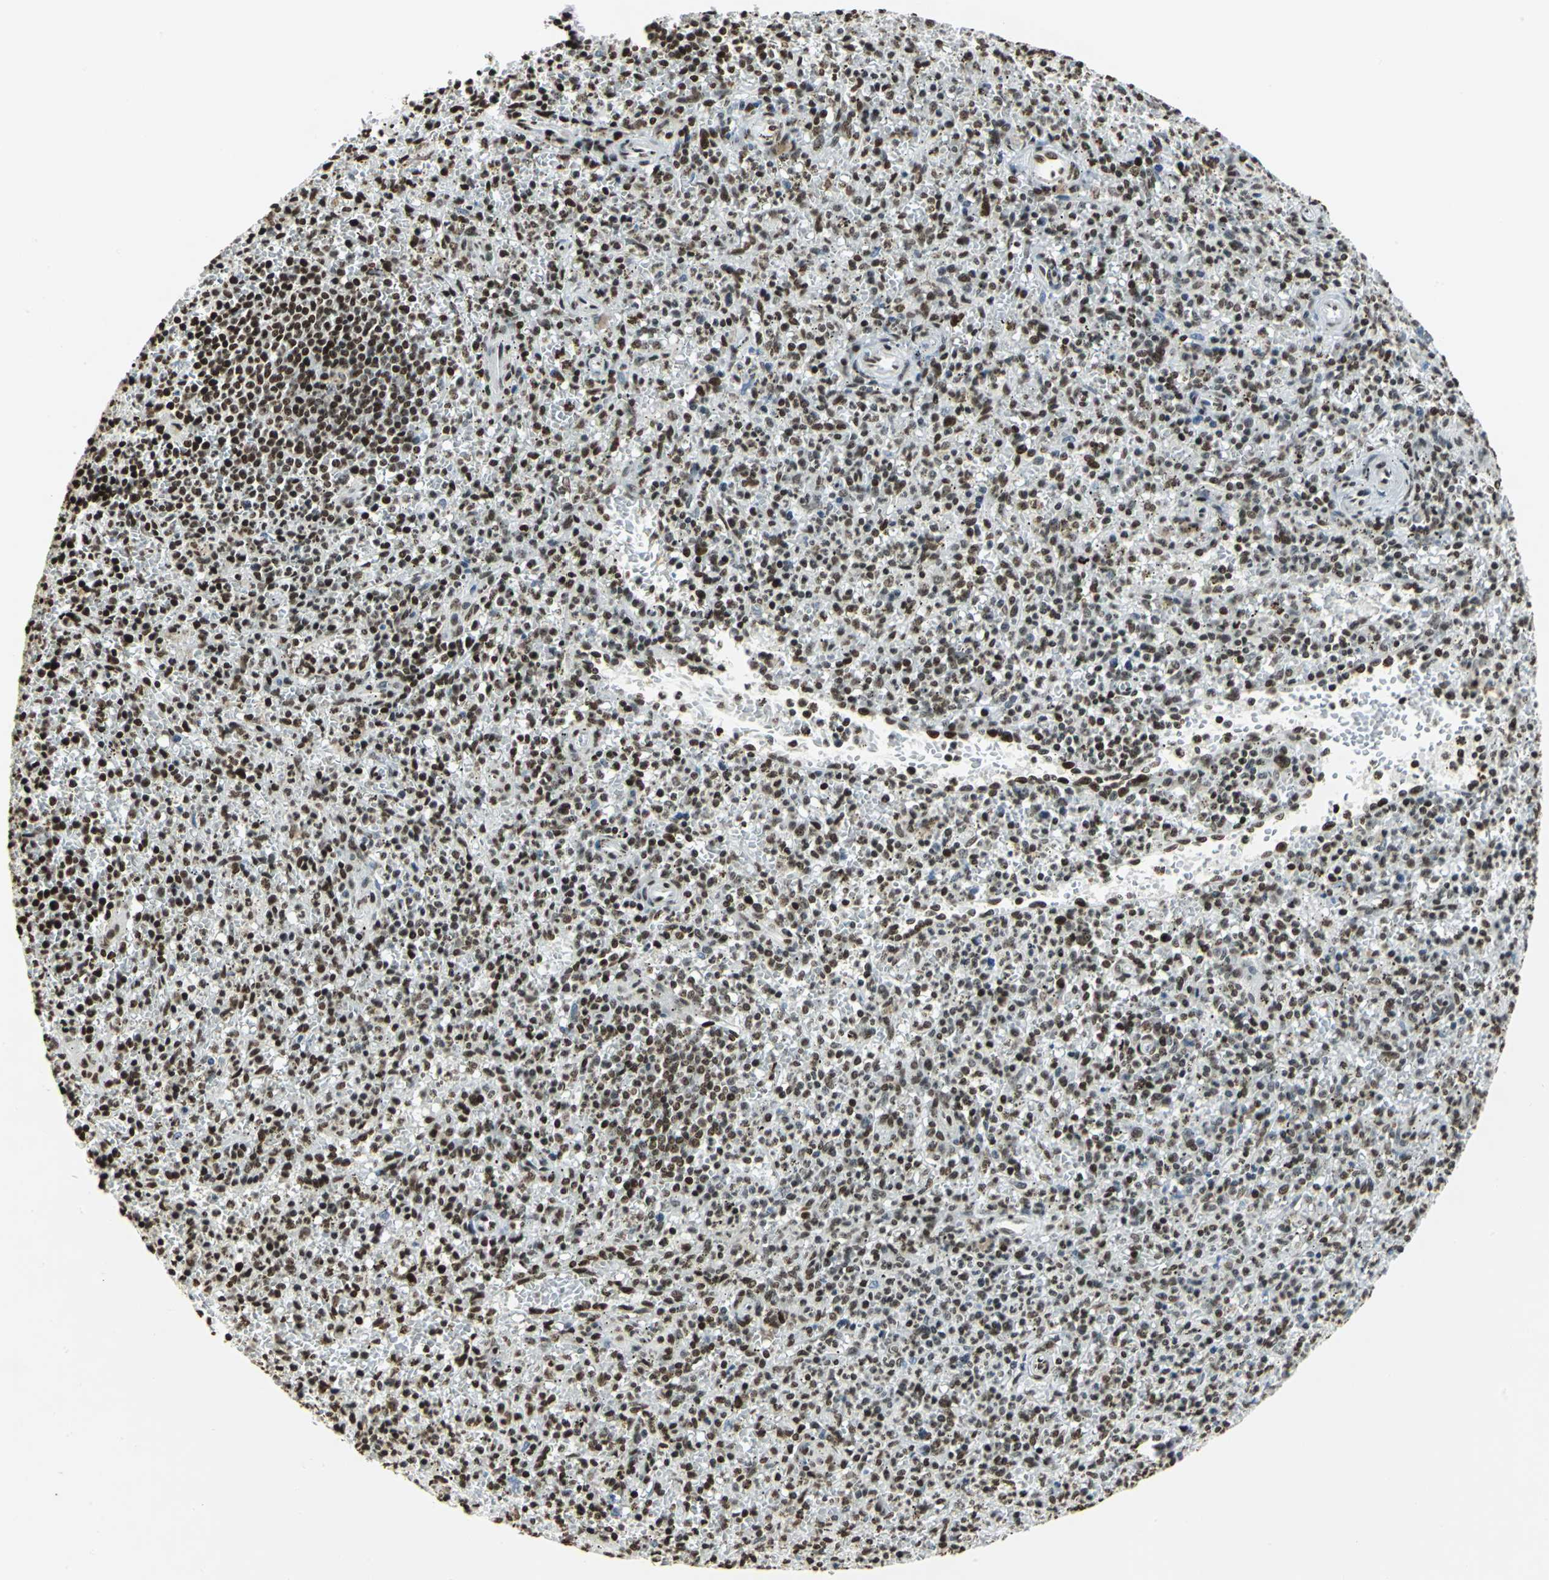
{"staining": {"intensity": "strong", "quantity": ">75%", "location": "nuclear"}, "tissue": "spleen", "cell_type": "Cells in red pulp", "image_type": "normal", "snomed": [{"axis": "morphology", "description": "Normal tissue, NOS"}, {"axis": "topography", "description": "Spleen"}], "caption": "A micrograph of spleen stained for a protein reveals strong nuclear brown staining in cells in red pulp. (IHC, brightfield microscopy, high magnification).", "gene": "HMGB1", "patient": {"sex": "male", "age": 72}}